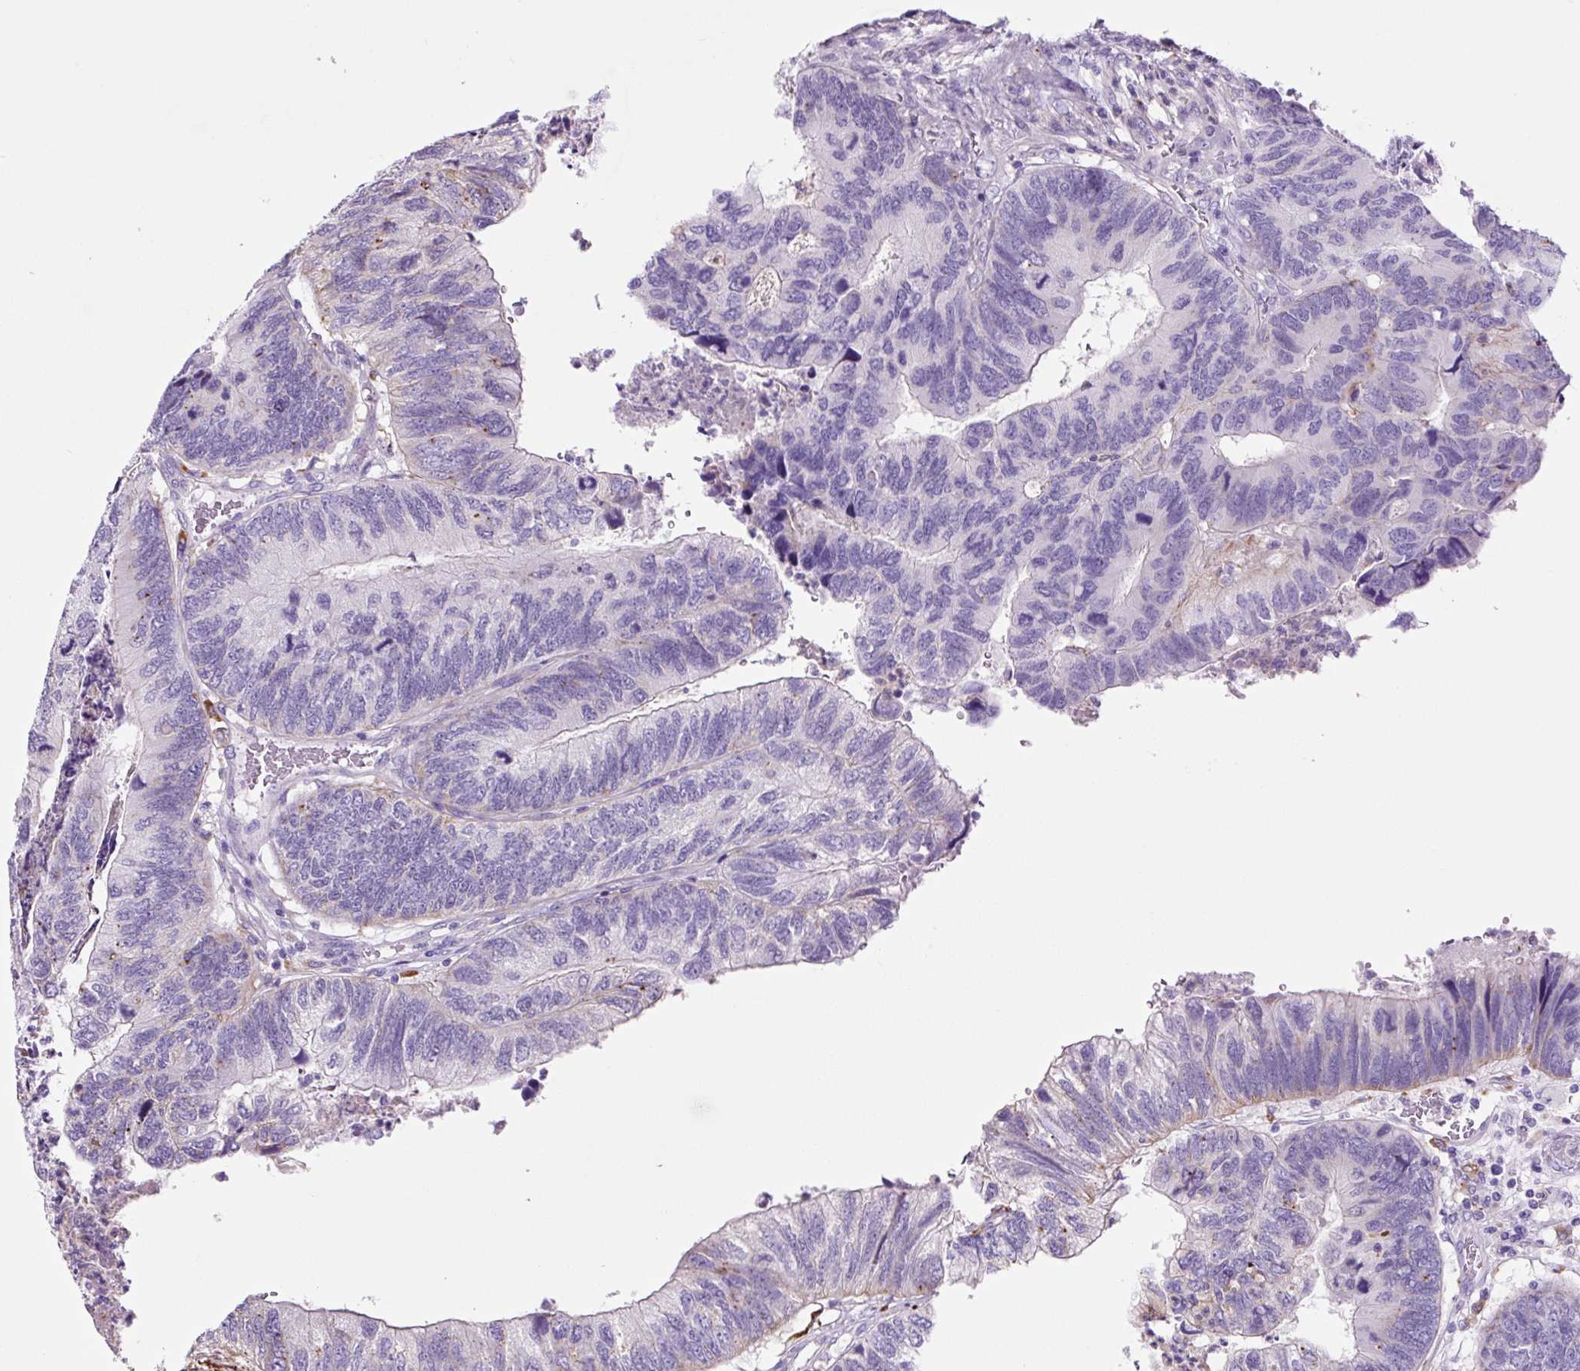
{"staining": {"intensity": "negative", "quantity": "none", "location": "none"}, "tissue": "colorectal cancer", "cell_type": "Tumor cells", "image_type": "cancer", "snomed": [{"axis": "morphology", "description": "Adenocarcinoma, NOS"}, {"axis": "topography", "description": "Colon"}], "caption": "A high-resolution photomicrograph shows immunohistochemistry staining of adenocarcinoma (colorectal), which demonstrates no significant staining in tumor cells.", "gene": "LCN10", "patient": {"sex": "female", "age": 67}}